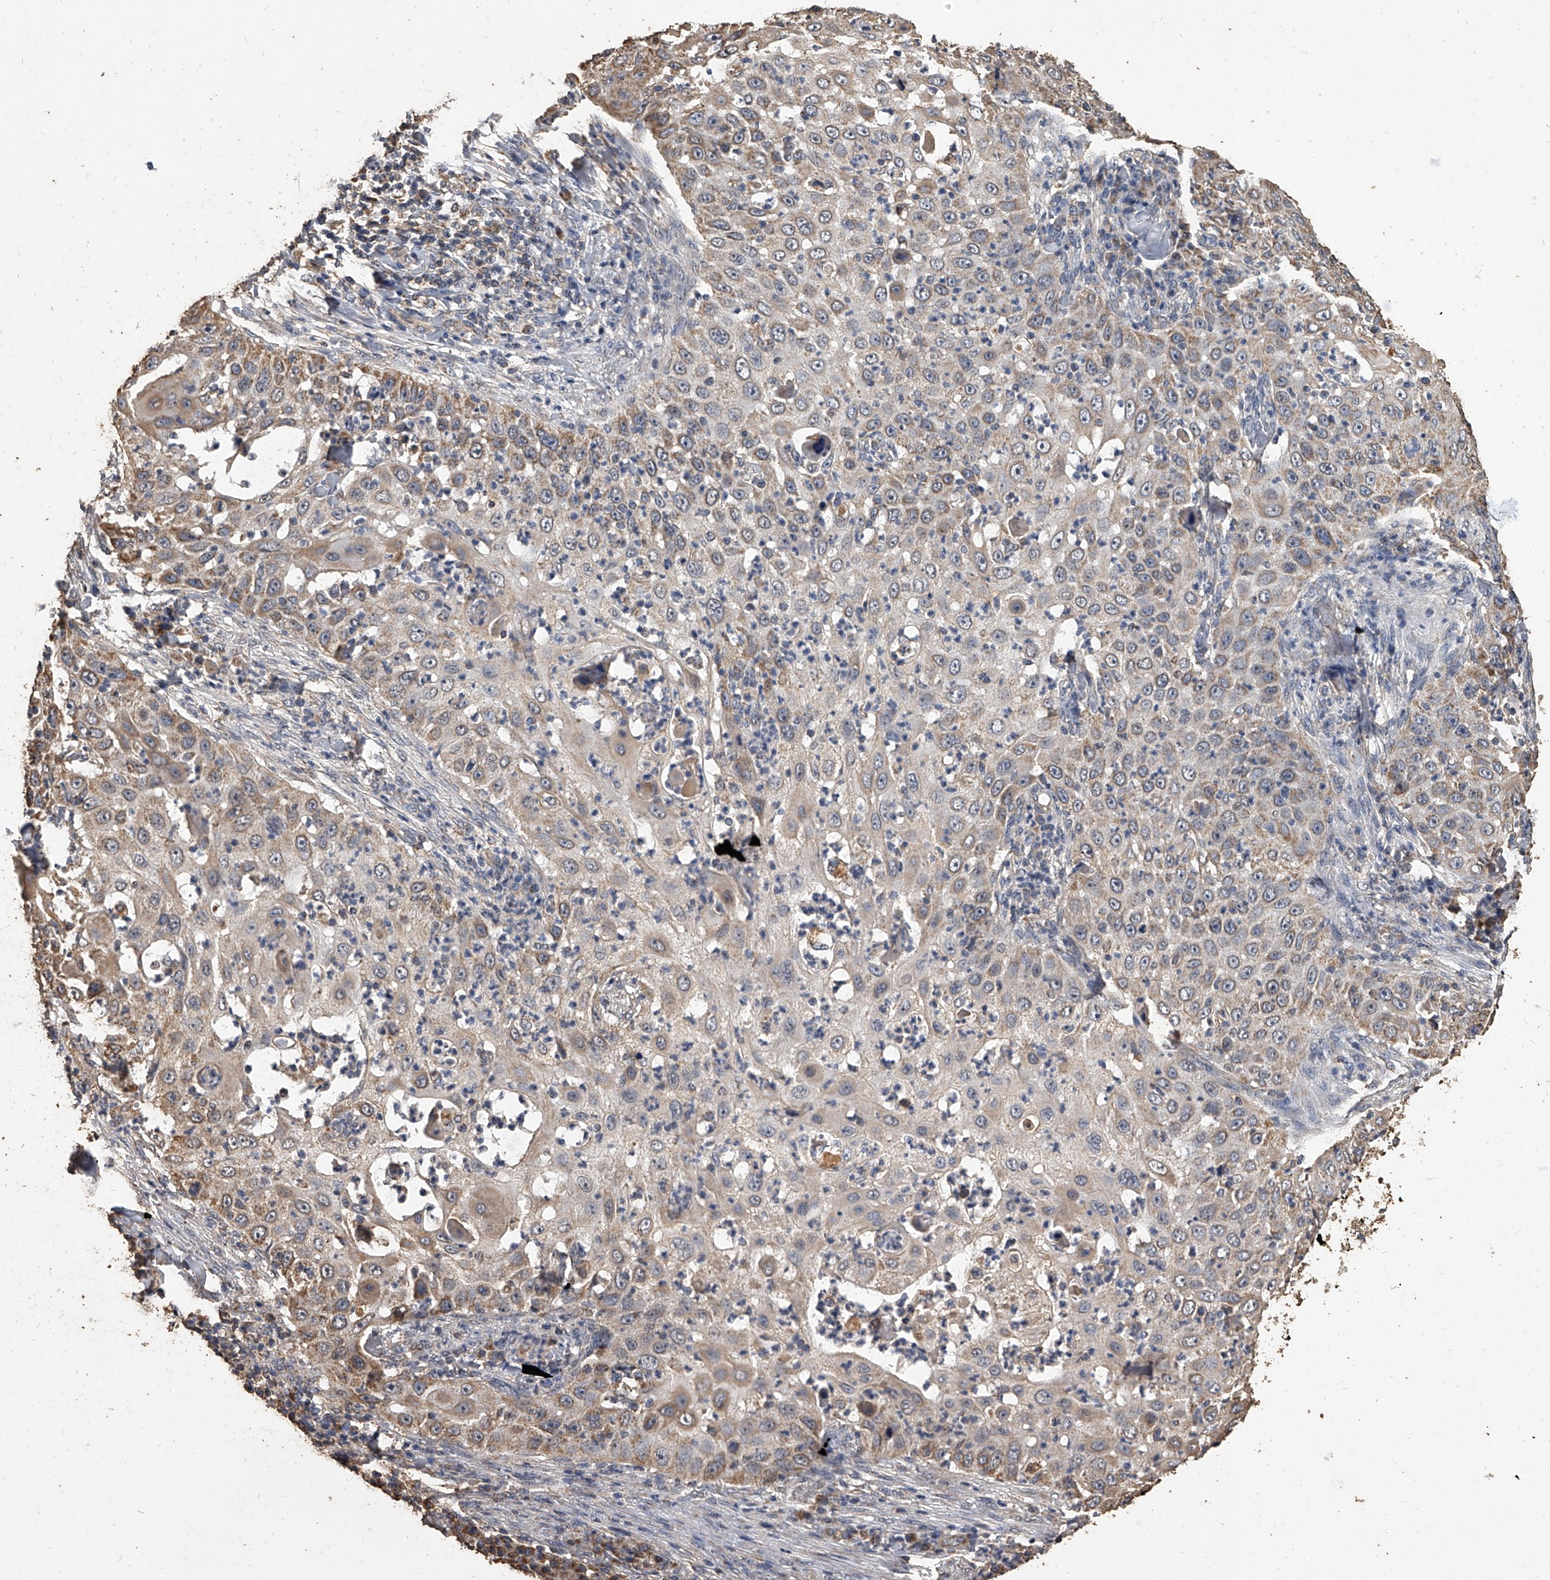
{"staining": {"intensity": "moderate", "quantity": ">75%", "location": "cytoplasmic/membranous"}, "tissue": "skin cancer", "cell_type": "Tumor cells", "image_type": "cancer", "snomed": [{"axis": "morphology", "description": "Squamous cell carcinoma, NOS"}, {"axis": "topography", "description": "Skin"}], "caption": "Human squamous cell carcinoma (skin) stained with a protein marker reveals moderate staining in tumor cells.", "gene": "MRPL28", "patient": {"sex": "female", "age": 44}}